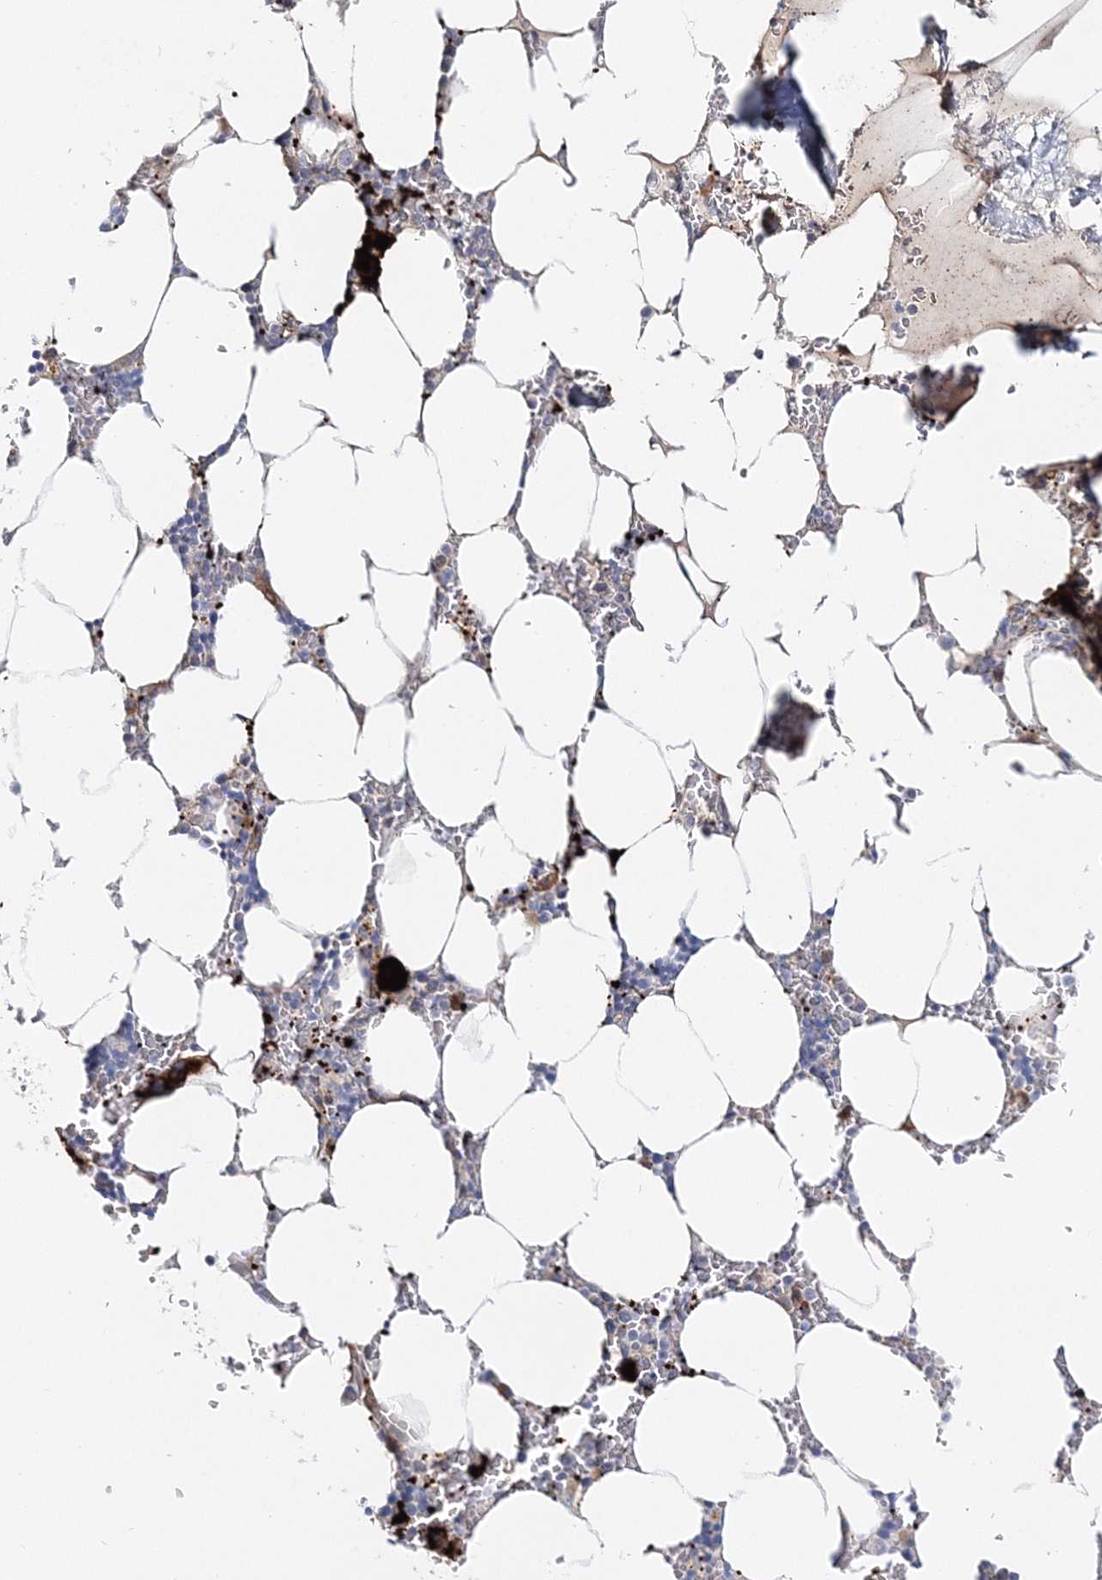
{"staining": {"intensity": "strong", "quantity": "<25%", "location": "cytoplasmic/membranous"}, "tissue": "bone marrow", "cell_type": "Hematopoietic cells", "image_type": "normal", "snomed": [{"axis": "morphology", "description": "Normal tissue, NOS"}, {"axis": "topography", "description": "Bone marrow"}], "caption": "An image of bone marrow stained for a protein reveals strong cytoplasmic/membranous brown staining in hematopoietic cells.", "gene": "MYOZ2", "patient": {"sex": "male", "age": 70}}